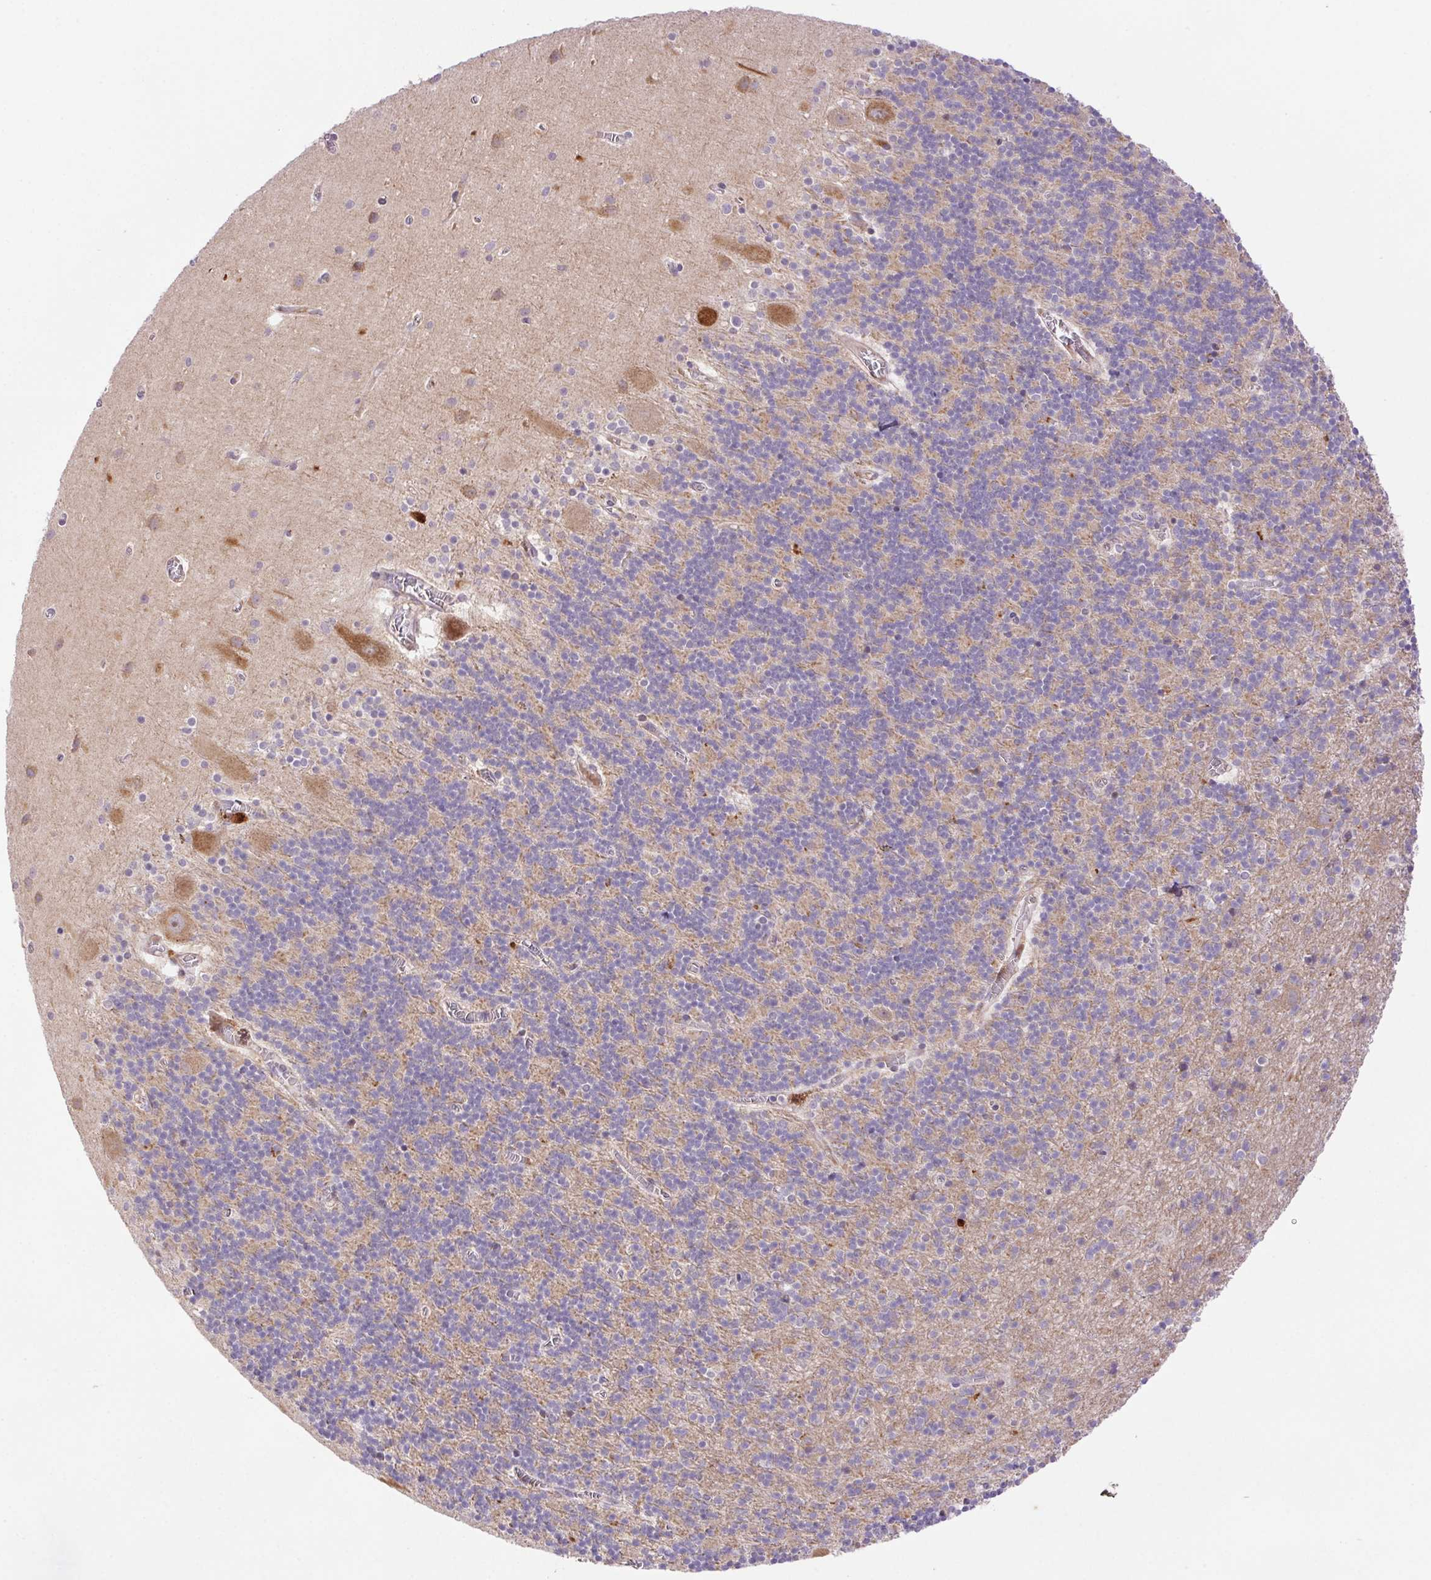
{"staining": {"intensity": "weak", "quantity": "<25%", "location": "cytoplasmic/membranous"}, "tissue": "cerebellum", "cell_type": "Cells in granular layer", "image_type": "normal", "snomed": [{"axis": "morphology", "description": "Normal tissue, NOS"}, {"axis": "topography", "description": "Cerebellum"}], "caption": "A high-resolution image shows immunohistochemistry (IHC) staining of benign cerebellum, which displays no significant expression in cells in granular layer. (Brightfield microscopy of DAB immunohistochemistry (IHC) at high magnification).", "gene": "LRRTM1", "patient": {"sex": "male", "age": 70}}